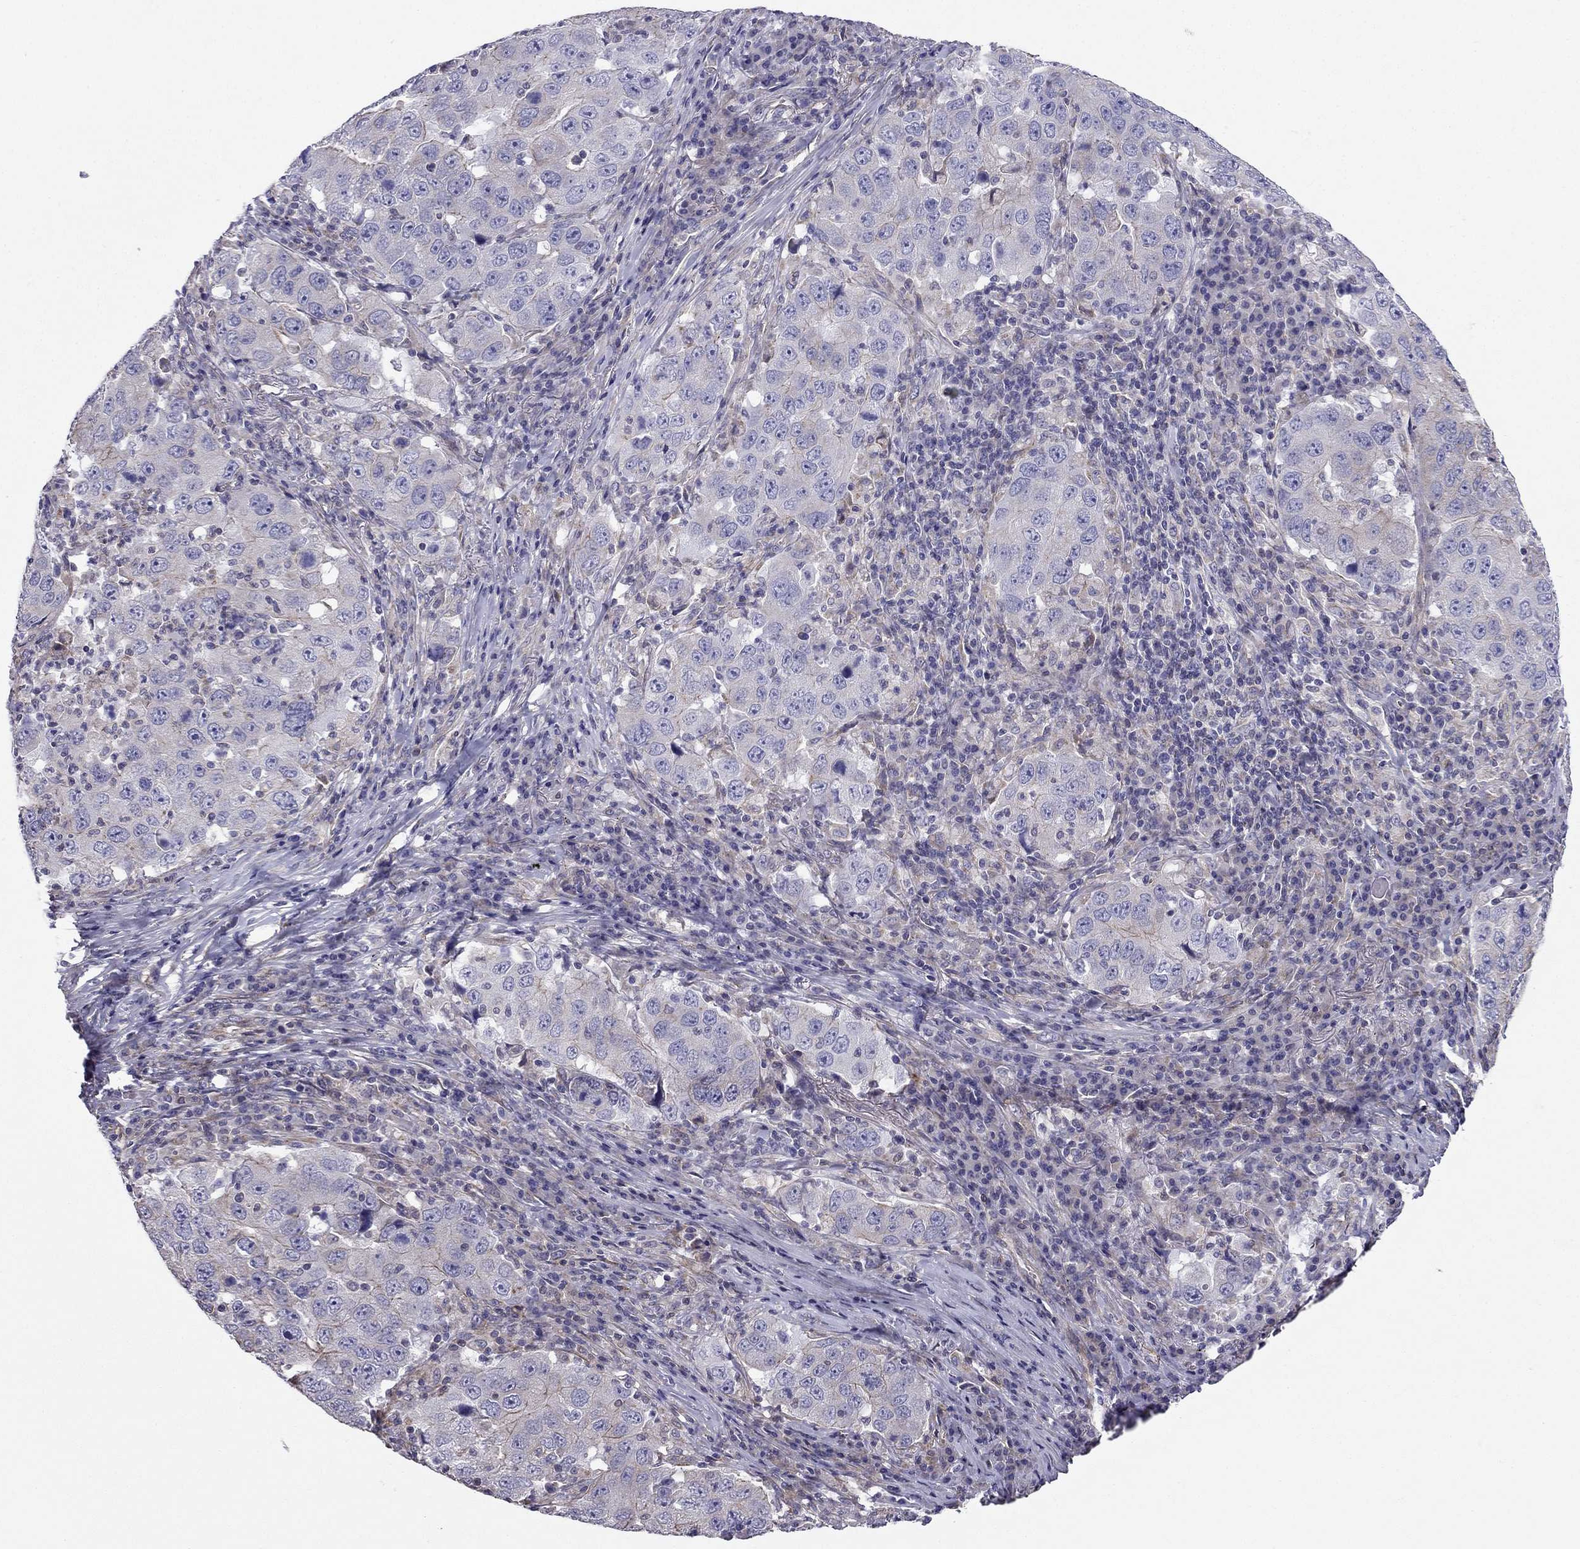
{"staining": {"intensity": "moderate", "quantity": "<25%", "location": "cytoplasmic/membranous"}, "tissue": "lung cancer", "cell_type": "Tumor cells", "image_type": "cancer", "snomed": [{"axis": "morphology", "description": "Adenocarcinoma, NOS"}, {"axis": "topography", "description": "Lung"}], "caption": "Tumor cells display low levels of moderate cytoplasmic/membranous staining in approximately <25% of cells in human adenocarcinoma (lung).", "gene": "ENOX1", "patient": {"sex": "male", "age": 73}}